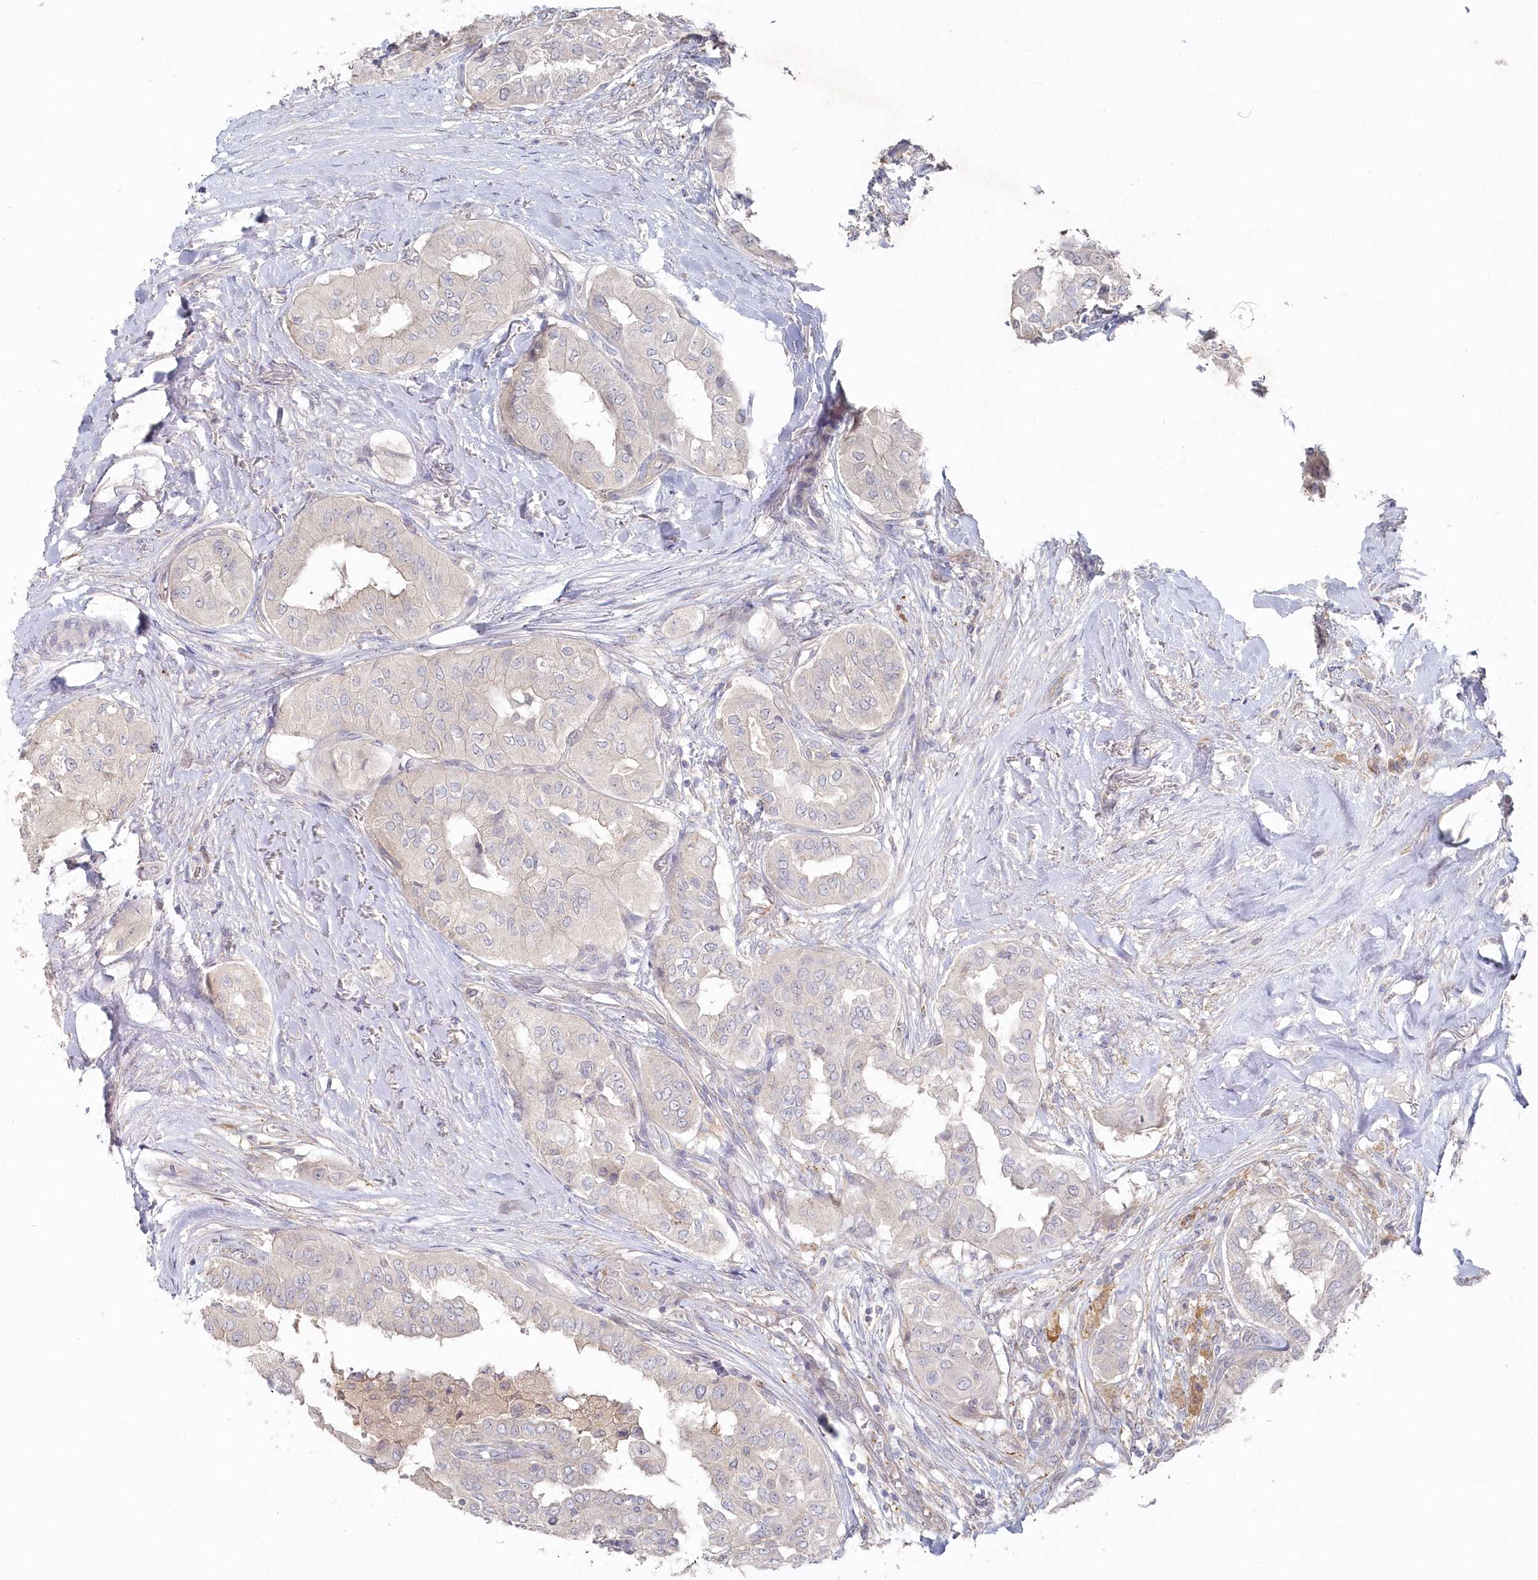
{"staining": {"intensity": "negative", "quantity": "none", "location": "none"}, "tissue": "thyroid cancer", "cell_type": "Tumor cells", "image_type": "cancer", "snomed": [{"axis": "morphology", "description": "Papillary adenocarcinoma, NOS"}, {"axis": "topography", "description": "Thyroid gland"}], "caption": "Human thyroid cancer (papillary adenocarcinoma) stained for a protein using immunohistochemistry exhibits no staining in tumor cells.", "gene": "TGFBRAP1", "patient": {"sex": "female", "age": 59}}